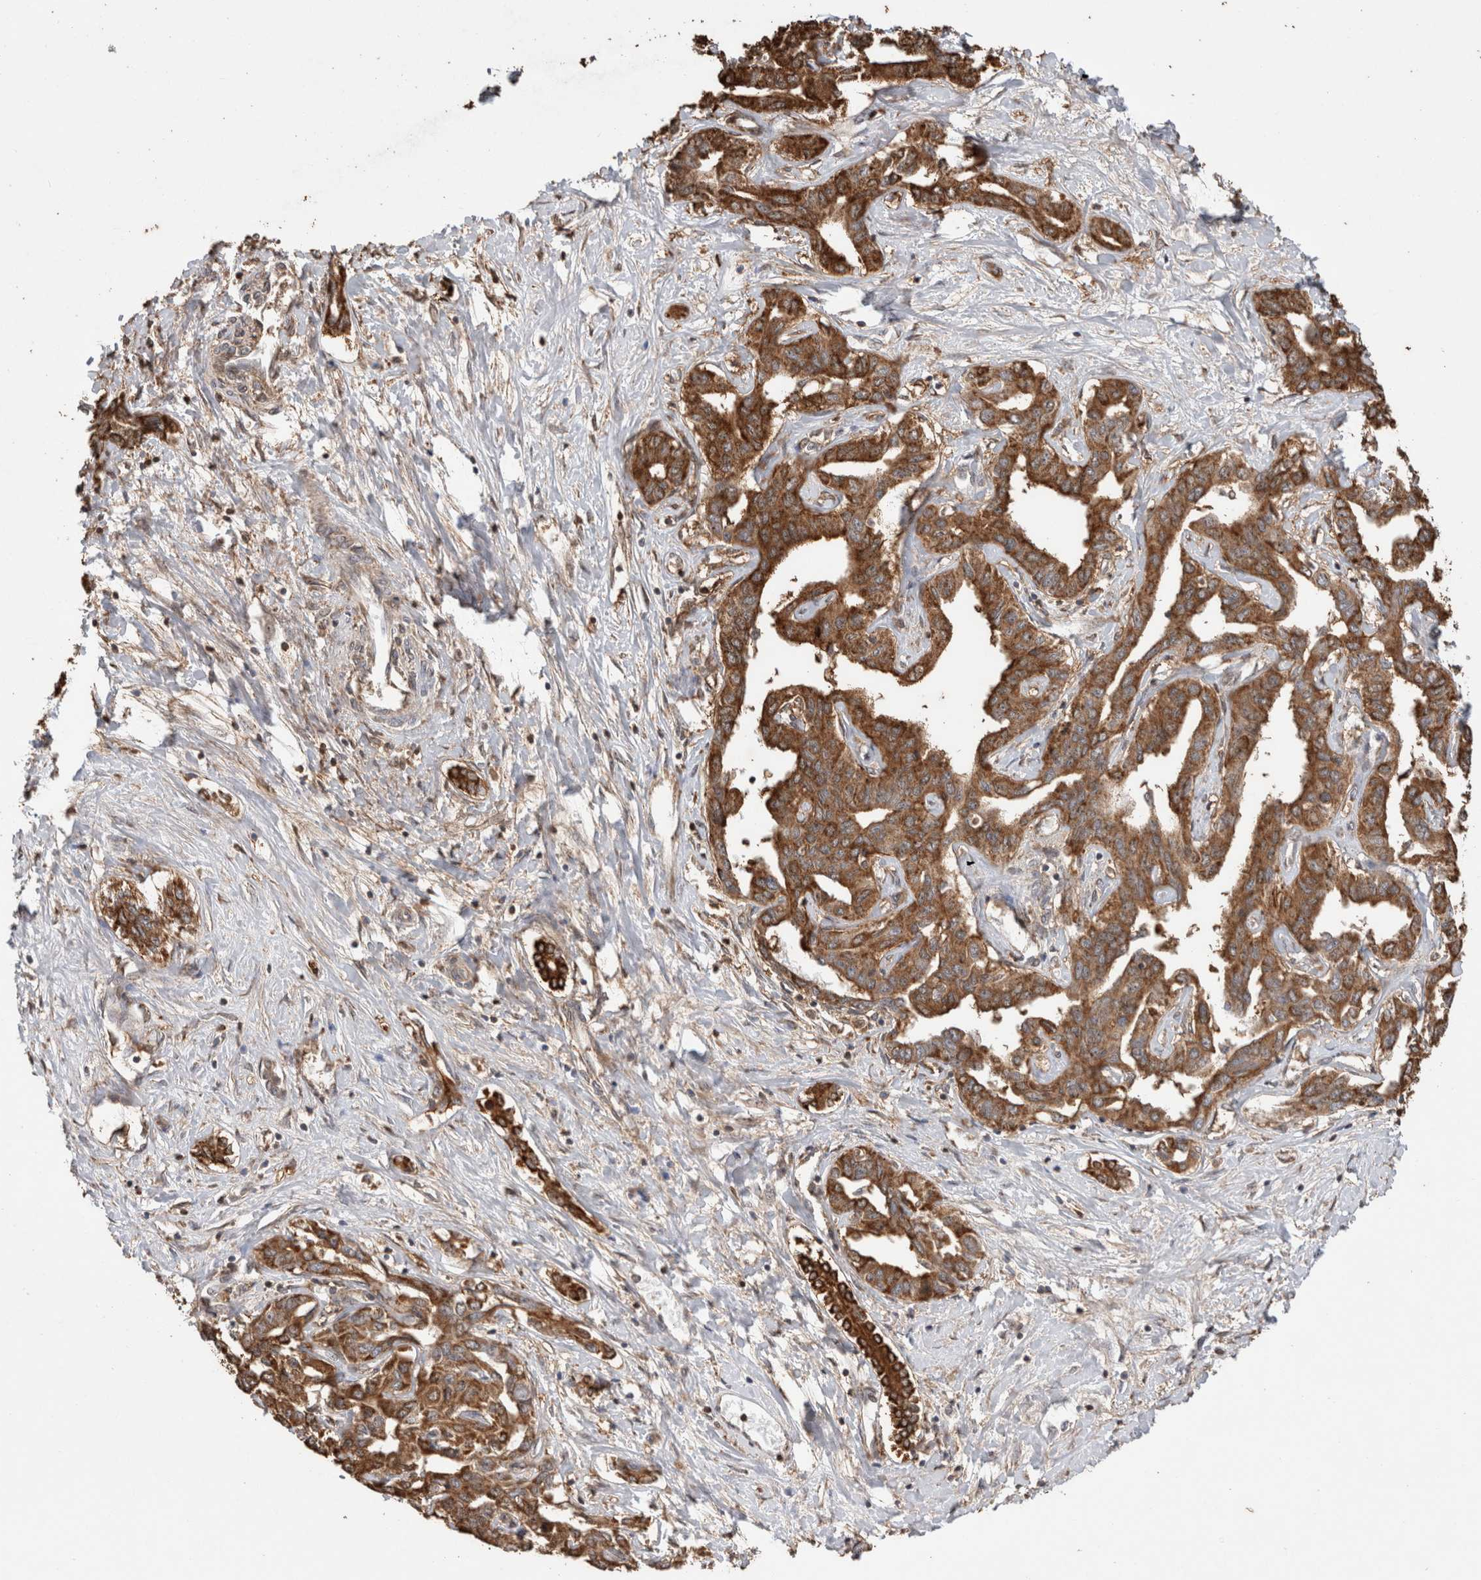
{"staining": {"intensity": "strong", "quantity": ">75%", "location": "cytoplasmic/membranous"}, "tissue": "liver cancer", "cell_type": "Tumor cells", "image_type": "cancer", "snomed": [{"axis": "morphology", "description": "Cholangiocarcinoma"}, {"axis": "topography", "description": "Liver"}], "caption": "This histopathology image reveals IHC staining of human liver cholangiocarcinoma, with high strong cytoplasmic/membranous positivity in approximately >75% of tumor cells.", "gene": "TRIM5", "patient": {"sex": "male", "age": 59}}